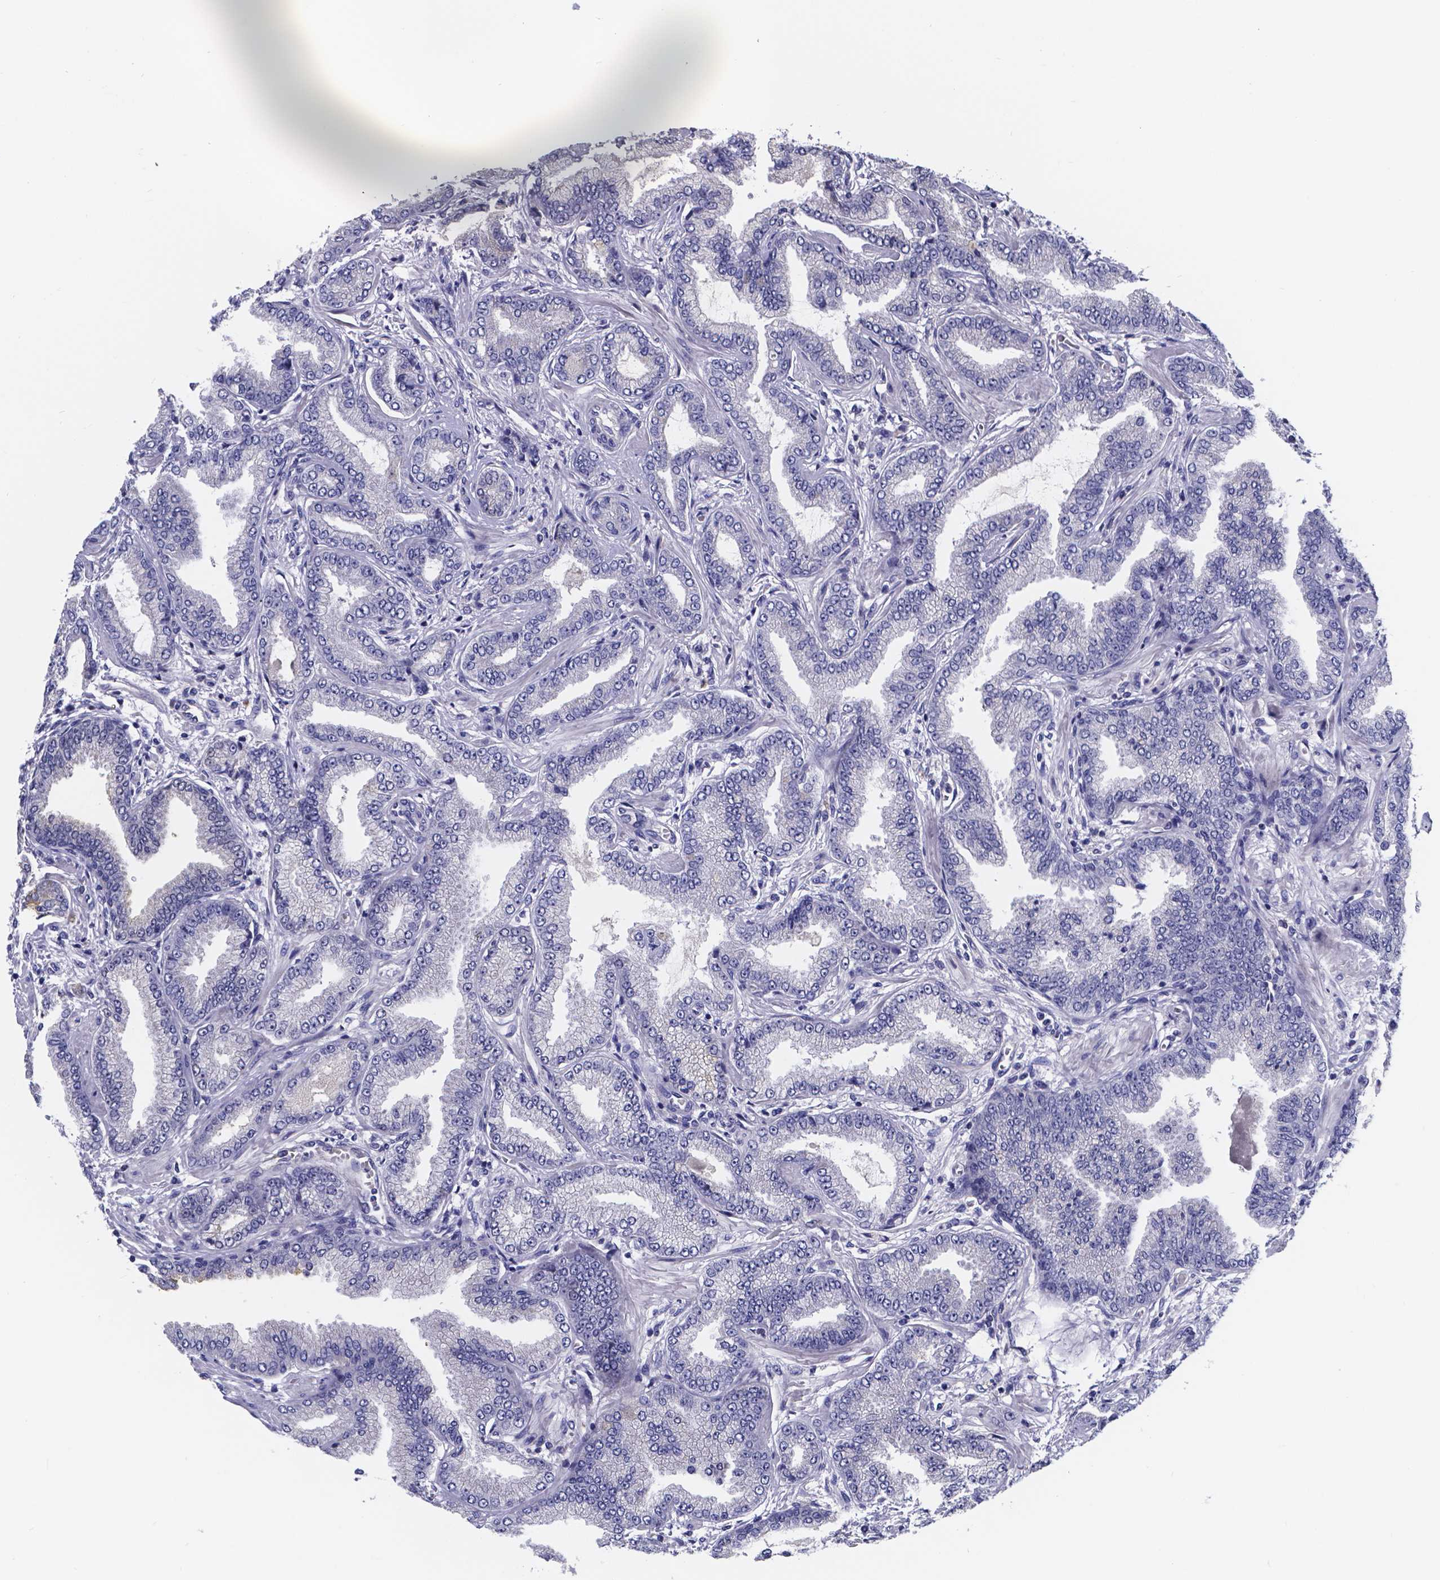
{"staining": {"intensity": "negative", "quantity": "none", "location": "none"}, "tissue": "prostate cancer", "cell_type": "Tumor cells", "image_type": "cancer", "snomed": [{"axis": "morphology", "description": "Adenocarcinoma, Low grade"}, {"axis": "topography", "description": "Prostate"}], "caption": "This photomicrograph is of prostate cancer stained with immunohistochemistry (IHC) to label a protein in brown with the nuclei are counter-stained blue. There is no expression in tumor cells.", "gene": "SFRP4", "patient": {"sex": "male", "age": 55}}